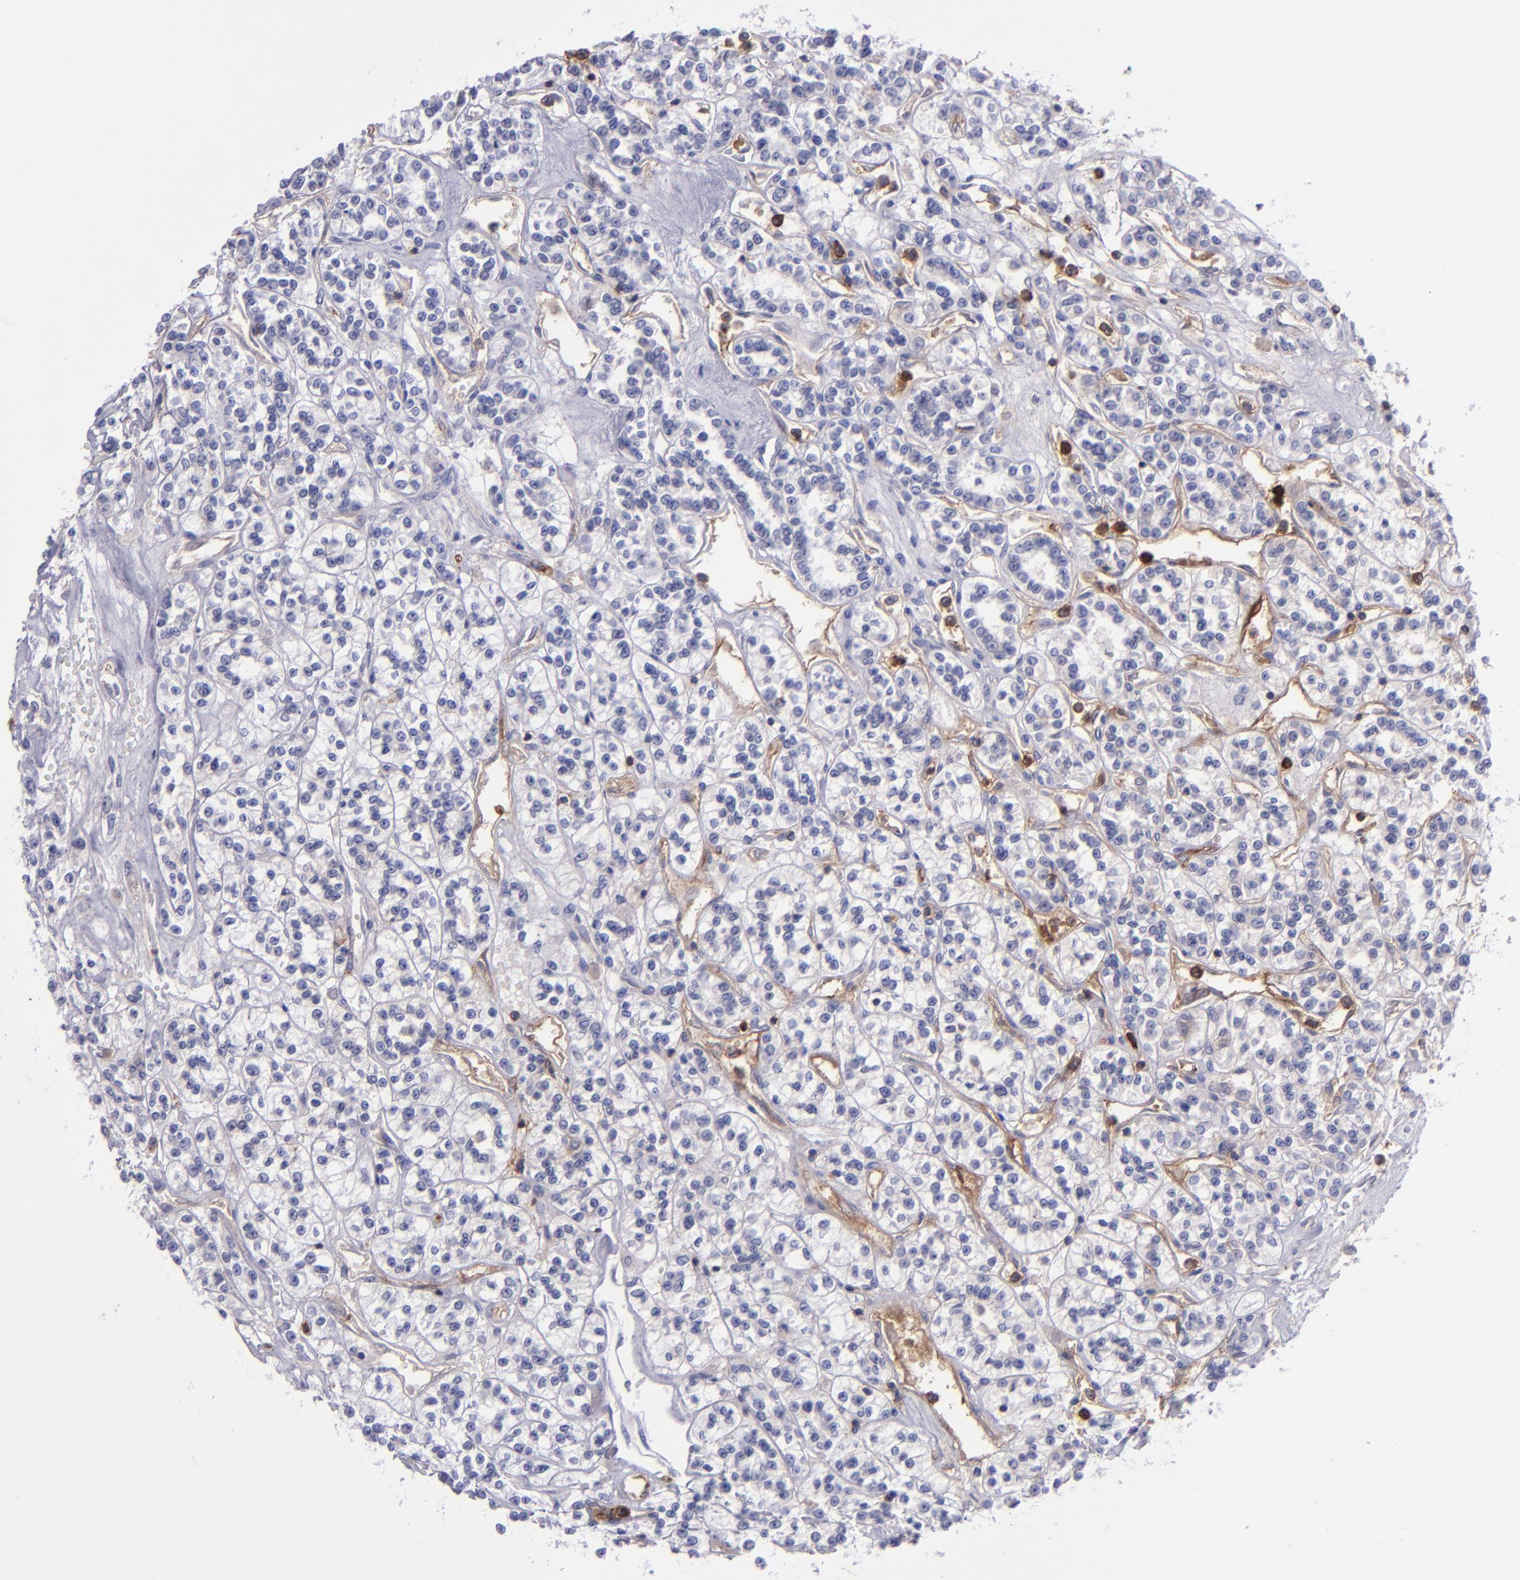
{"staining": {"intensity": "negative", "quantity": "none", "location": "none"}, "tissue": "renal cancer", "cell_type": "Tumor cells", "image_type": "cancer", "snomed": [{"axis": "morphology", "description": "Adenocarcinoma, NOS"}, {"axis": "topography", "description": "Kidney"}], "caption": "The histopathology image shows no significant expression in tumor cells of adenocarcinoma (renal).", "gene": "ICAM3", "patient": {"sex": "female", "age": 76}}